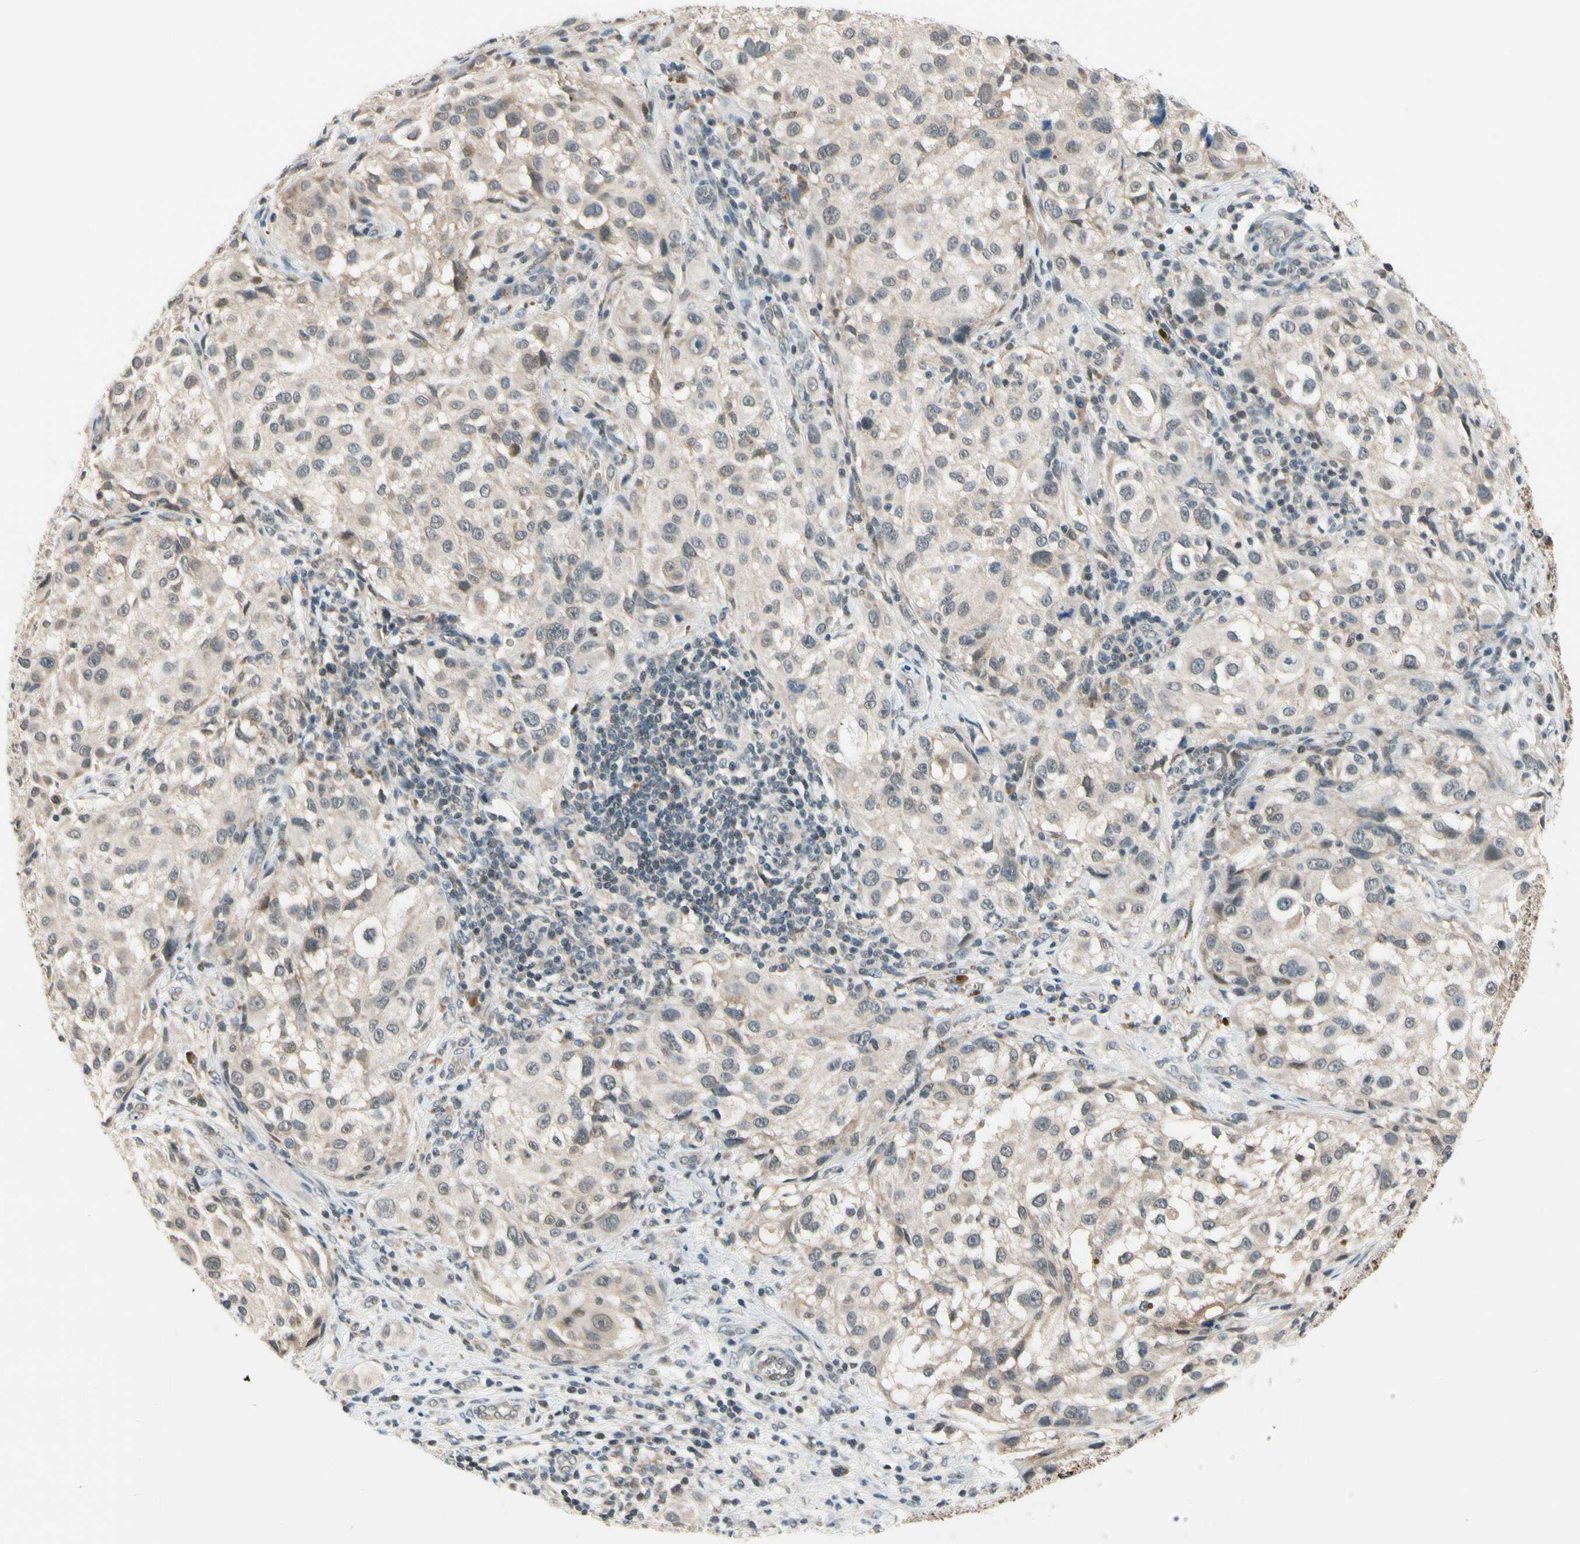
{"staining": {"intensity": "weak", "quantity": "25%-75%", "location": "cytoplasmic/membranous"}, "tissue": "melanoma", "cell_type": "Tumor cells", "image_type": "cancer", "snomed": [{"axis": "morphology", "description": "Necrosis, NOS"}, {"axis": "morphology", "description": "Malignant melanoma, NOS"}, {"axis": "topography", "description": "Skin"}], "caption": "IHC photomicrograph of malignant melanoma stained for a protein (brown), which reveals low levels of weak cytoplasmic/membranous expression in about 25%-75% of tumor cells.", "gene": "TAF12", "patient": {"sex": "female", "age": 87}}